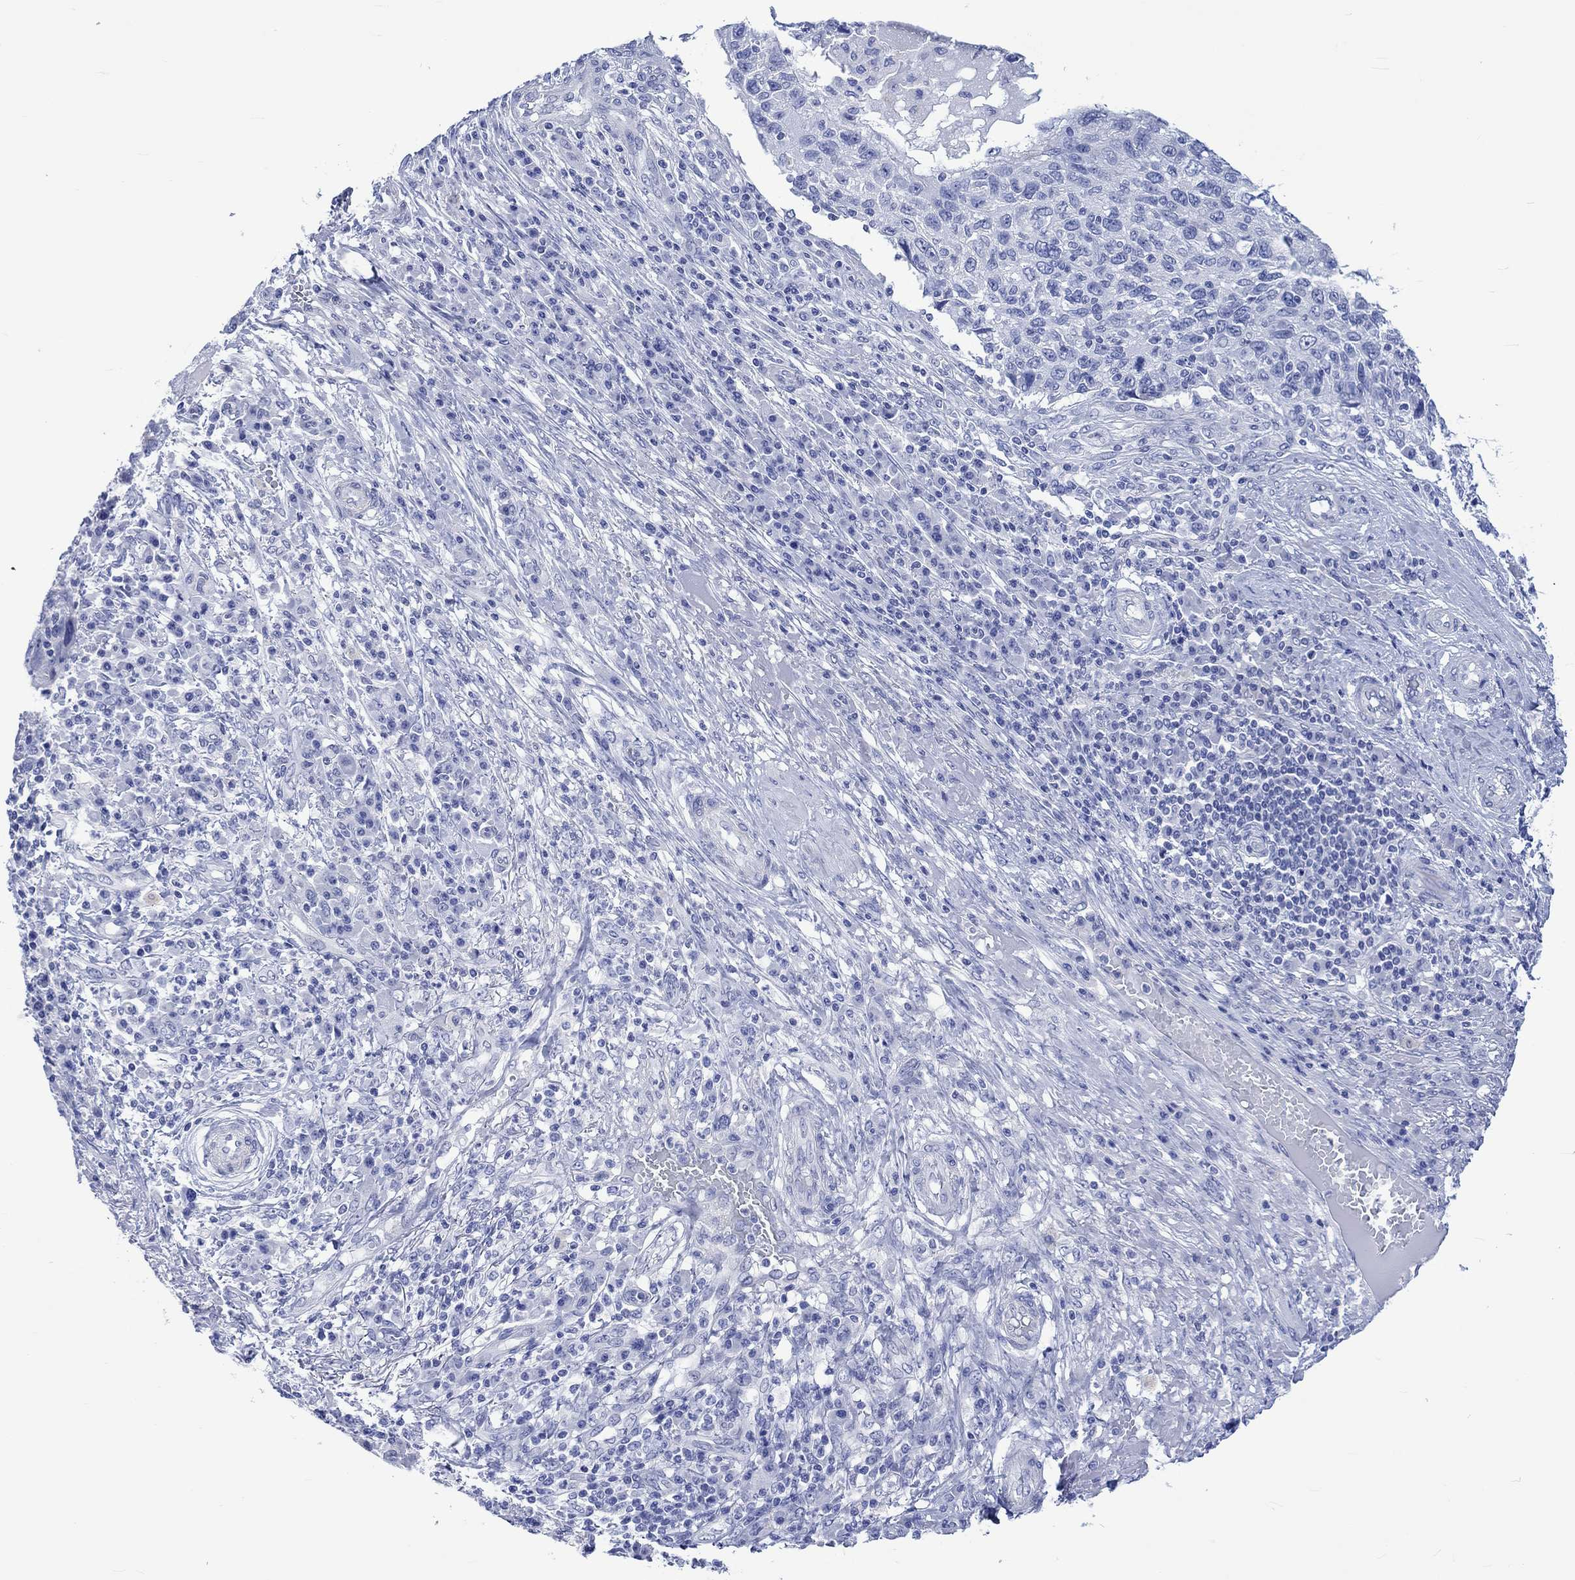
{"staining": {"intensity": "negative", "quantity": "none", "location": "none"}, "tissue": "skin cancer", "cell_type": "Tumor cells", "image_type": "cancer", "snomed": [{"axis": "morphology", "description": "Squamous cell carcinoma, NOS"}, {"axis": "topography", "description": "Skin"}], "caption": "High power microscopy image of an IHC photomicrograph of squamous cell carcinoma (skin), revealing no significant positivity in tumor cells. Nuclei are stained in blue.", "gene": "KLHL33", "patient": {"sex": "male", "age": 92}}